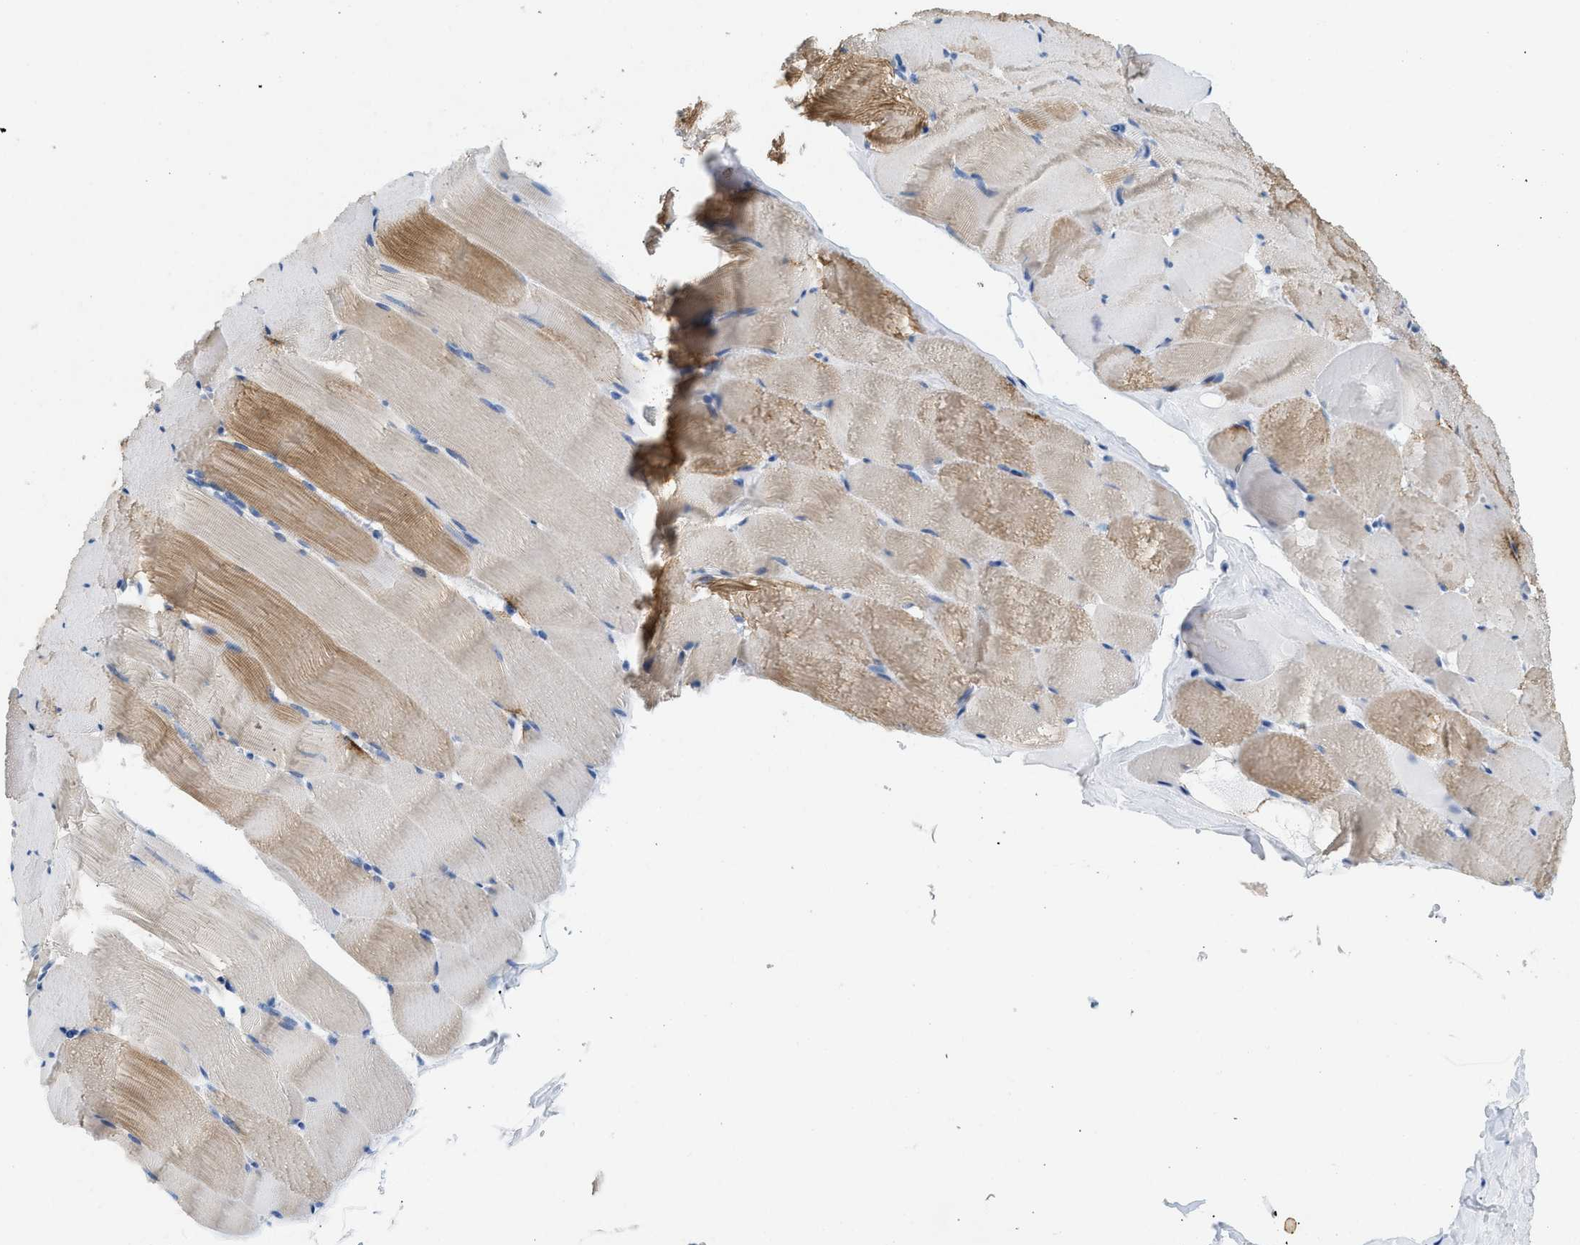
{"staining": {"intensity": "moderate", "quantity": "<25%", "location": "cytoplasmic/membranous"}, "tissue": "skeletal muscle", "cell_type": "Myocytes", "image_type": "normal", "snomed": [{"axis": "morphology", "description": "Normal tissue, NOS"}, {"axis": "topography", "description": "Skeletal muscle"}], "caption": "This image shows unremarkable skeletal muscle stained with immunohistochemistry (IHC) to label a protein in brown. The cytoplasmic/membranous of myocytes show moderate positivity for the protein. Nuclei are counter-stained blue.", "gene": "HHATL", "patient": {"sex": "male", "age": 62}}